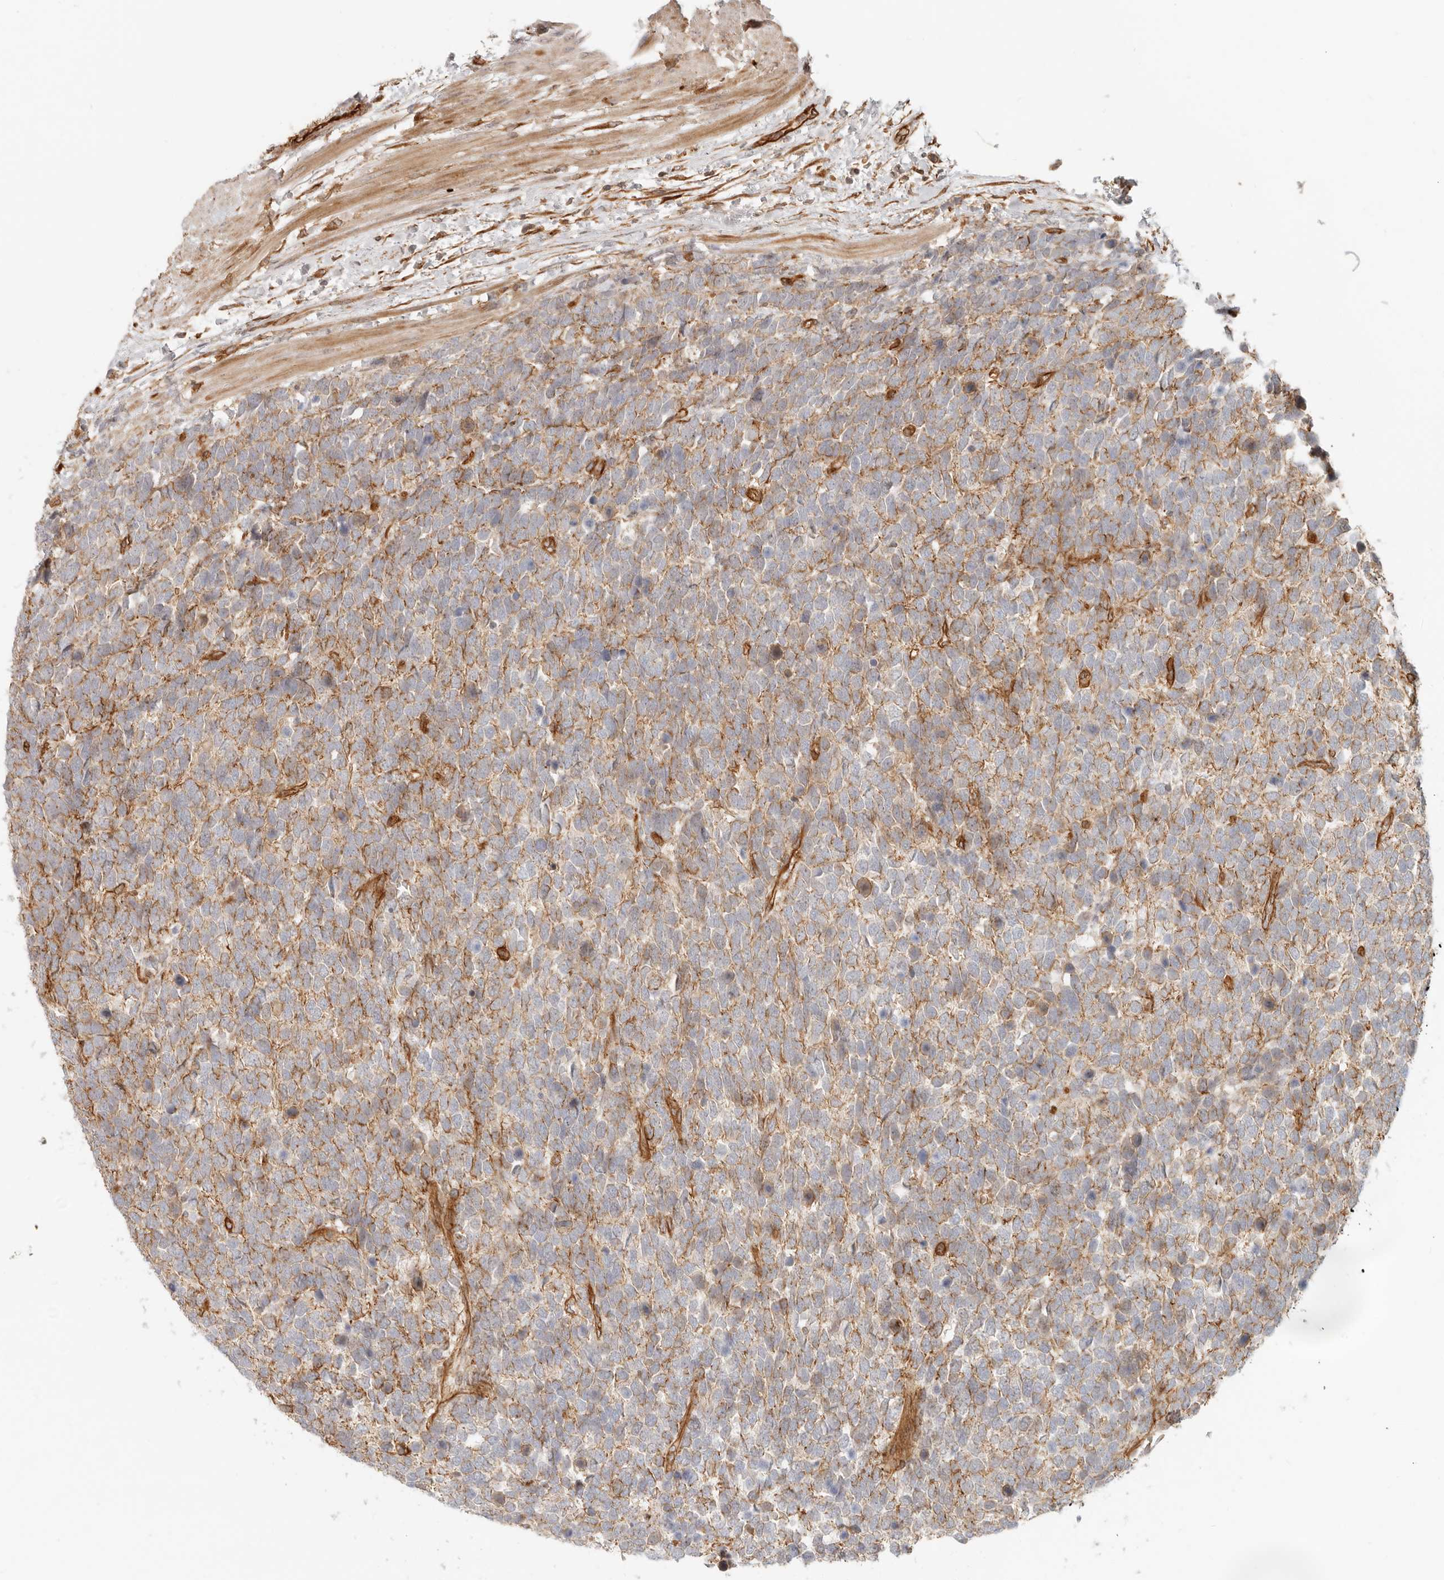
{"staining": {"intensity": "moderate", "quantity": "25%-75%", "location": "cytoplasmic/membranous"}, "tissue": "urothelial cancer", "cell_type": "Tumor cells", "image_type": "cancer", "snomed": [{"axis": "morphology", "description": "Urothelial carcinoma, High grade"}, {"axis": "topography", "description": "Urinary bladder"}], "caption": "An image of urothelial cancer stained for a protein displays moderate cytoplasmic/membranous brown staining in tumor cells. The protein of interest is stained brown, and the nuclei are stained in blue (DAB (3,3'-diaminobenzidine) IHC with brightfield microscopy, high magnification).", "gene": "UFSP1", "patient": {"sex": "female", "age": 82}}